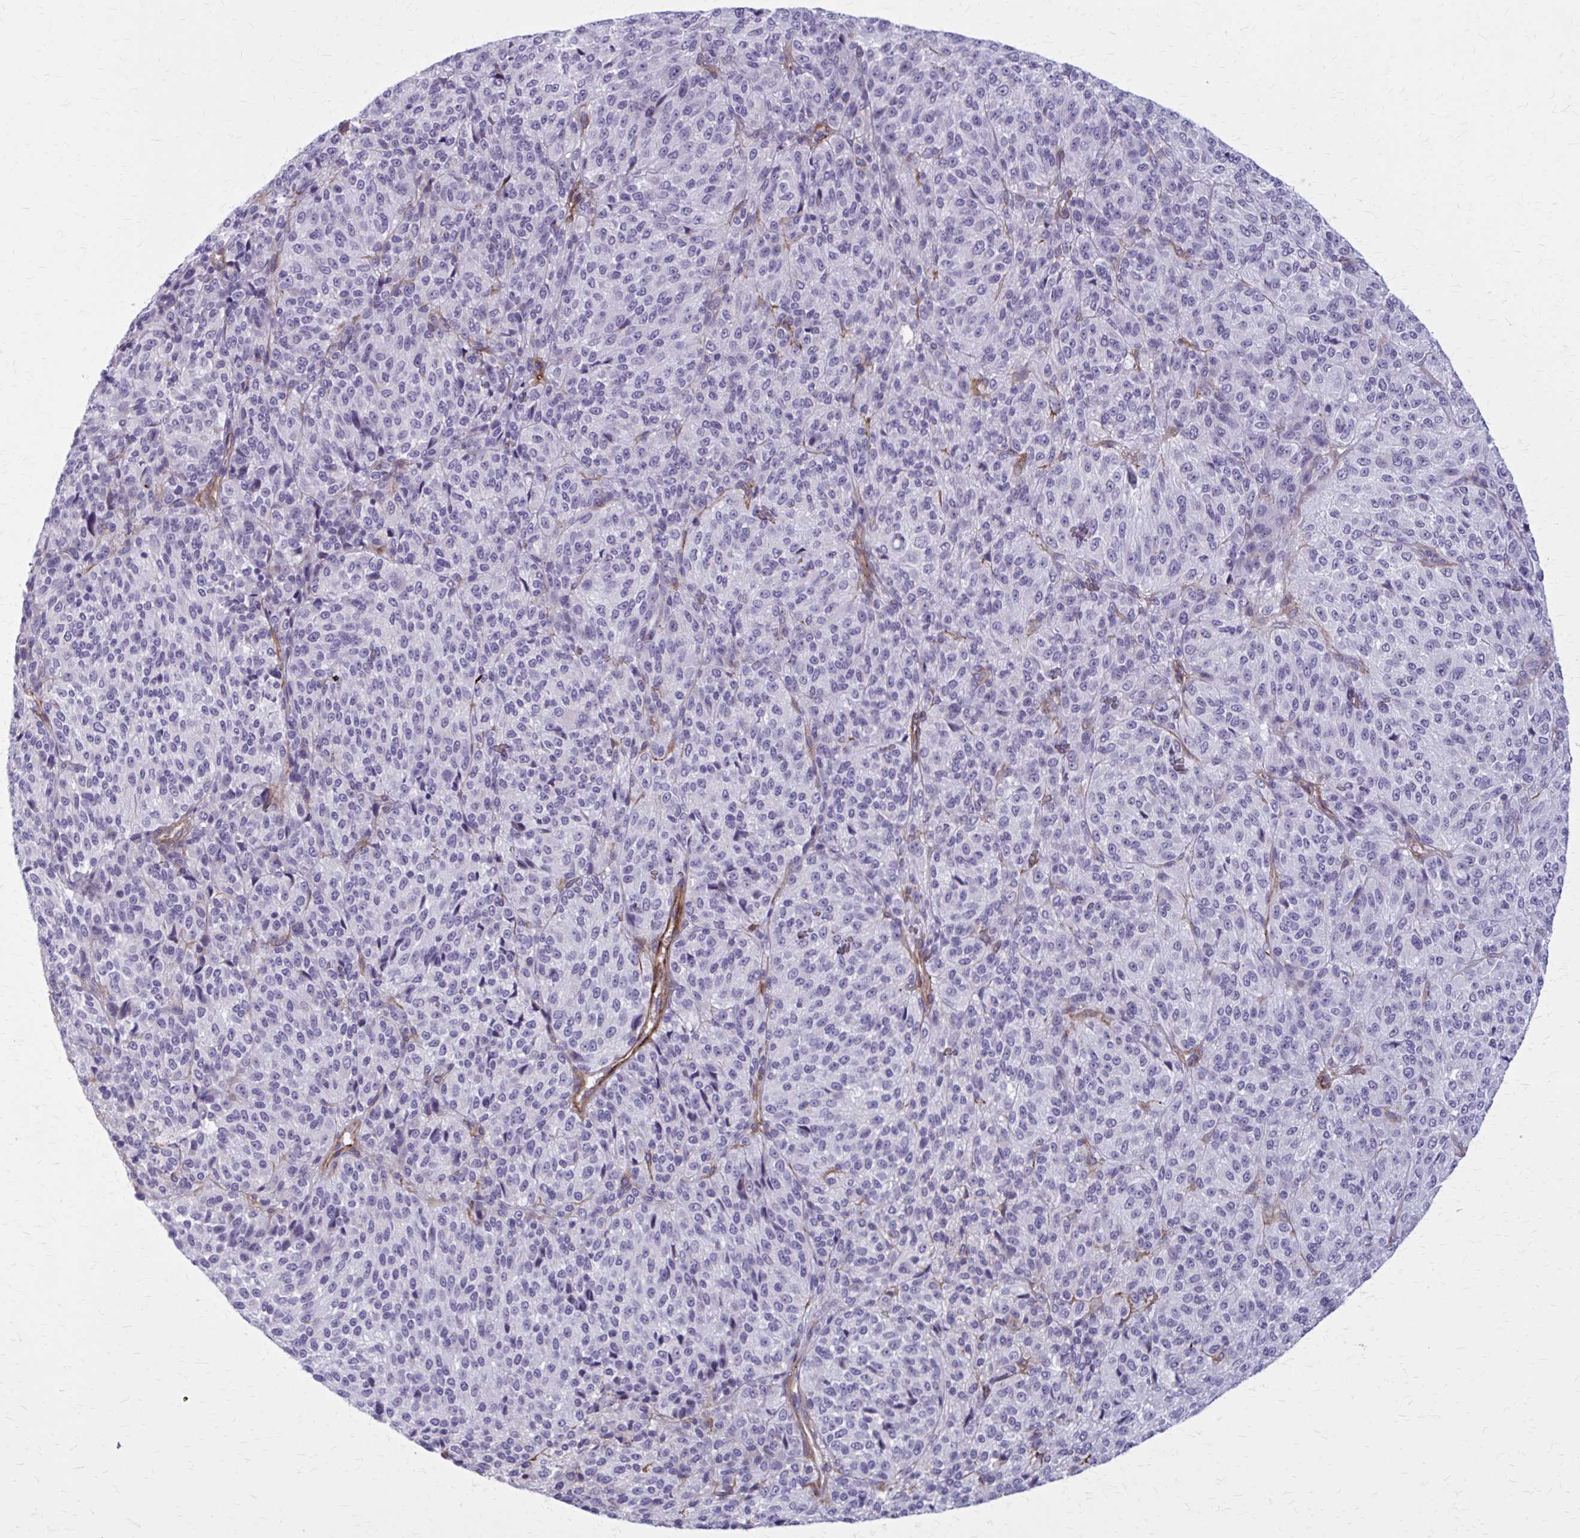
{"staining": {"intensity": "negative", "quantity": "none", "location": "none"}, "tissue": "melanoma", "cell_type": "Tumor cells", "image_type": "cancer", "snomed": [{"axis": "morphology", "description": "Malignant melanoma, Metastatic site"}, {"axis": "topography", "description": "Brain"}], "caption": "Protein analysis of malignant melanoma (metastatic site) displays no significant staining in tumor cells.", "gene": "AKAP12", "patient": {"sex": "female", "age": 56}}